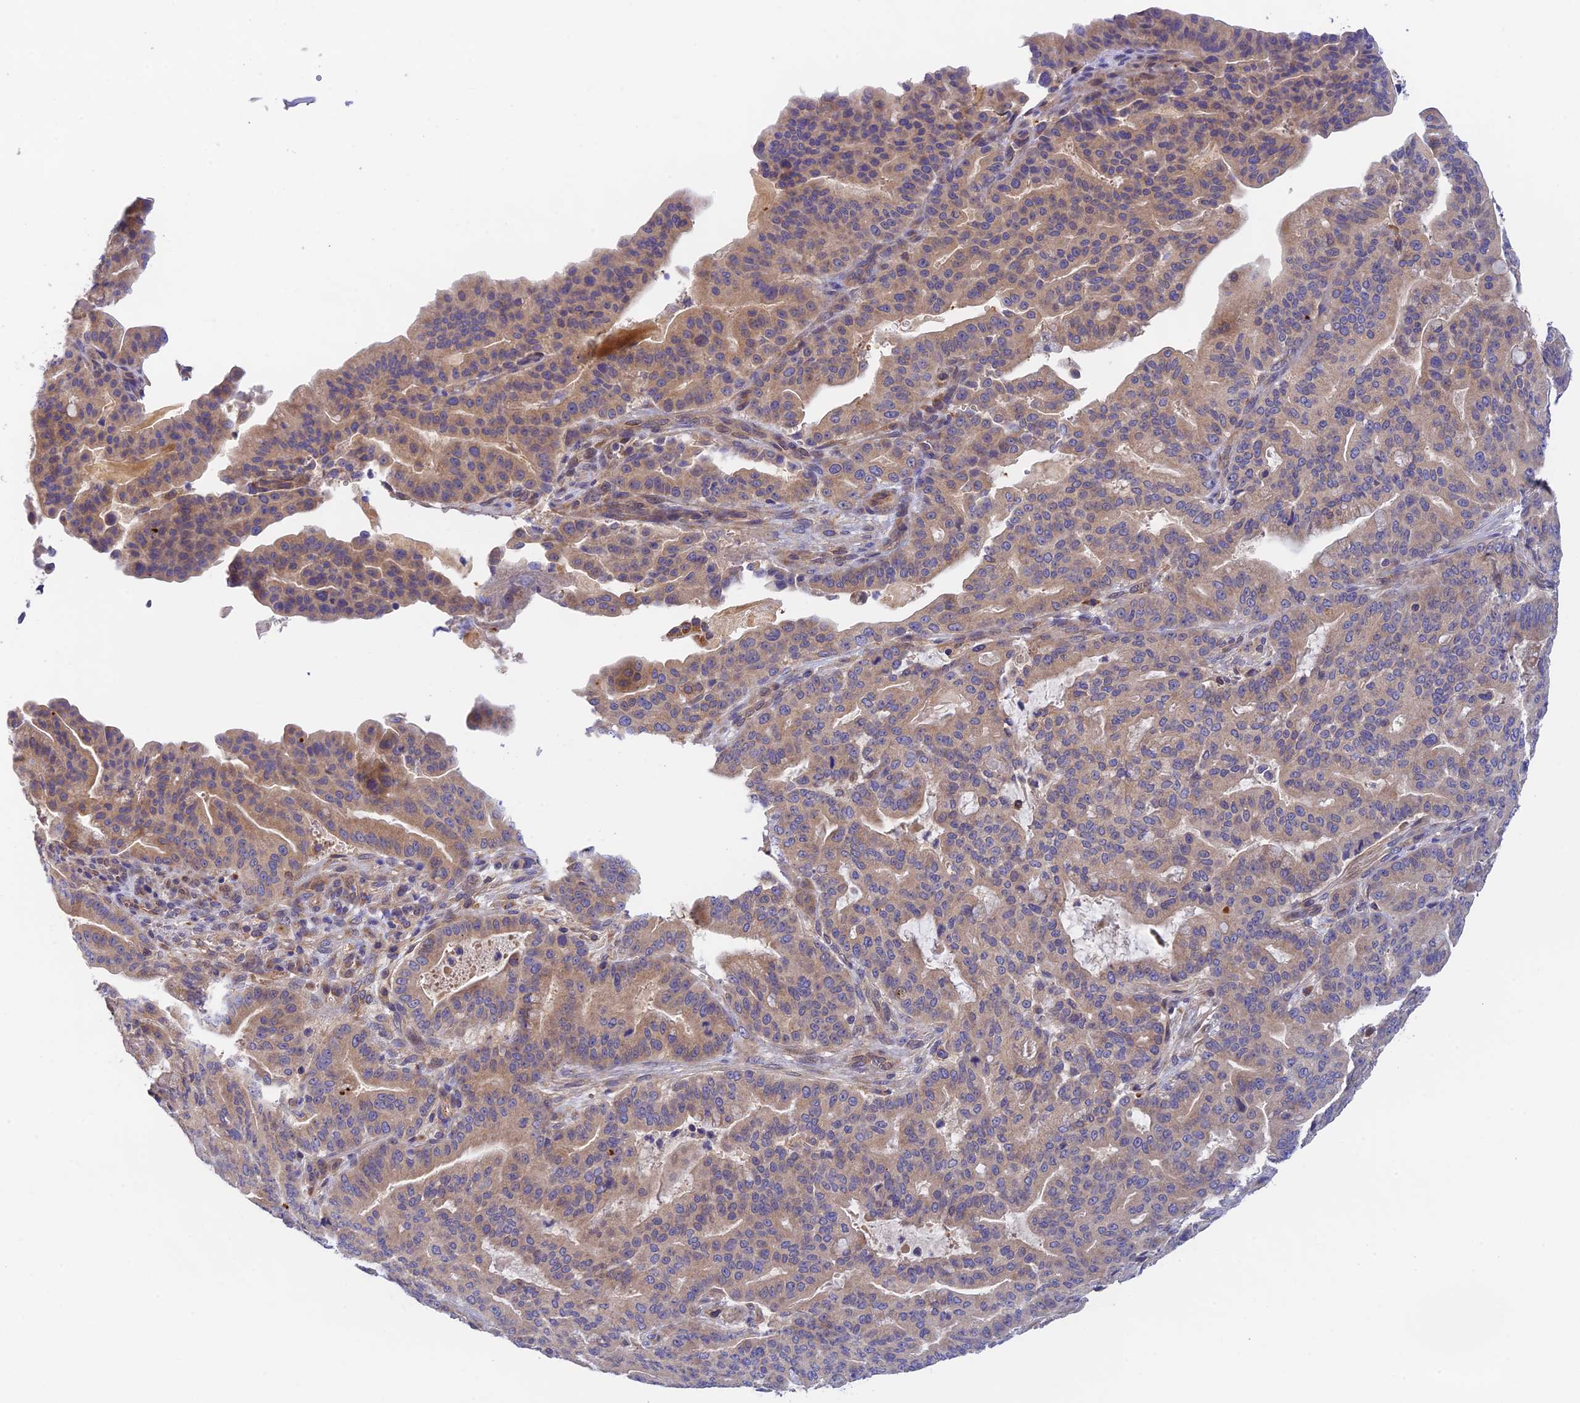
{"staining": {"intensity": "moderate", "quantity": ">75%", "location": "cytoplasmic/membranous"}, "tissue": "pancreatic cancer", "cell_type": "Tumor cells", "image_type": "cancer", "snomed": [{"axis": "morphology", "description": "Adenocarcinoma, NOS"}, {"axis": "topography", "description": "Pancreas"}], "caption": "Protein positivity by immunohistochemistry (IHC) demonstrates moderate cytoplasmic/membranous expression in about >75% of tumor cells in adenocarcinoma (pancreatic).", "gene": "RANBP6", "patient": {"sex": "male", "age": 63}}